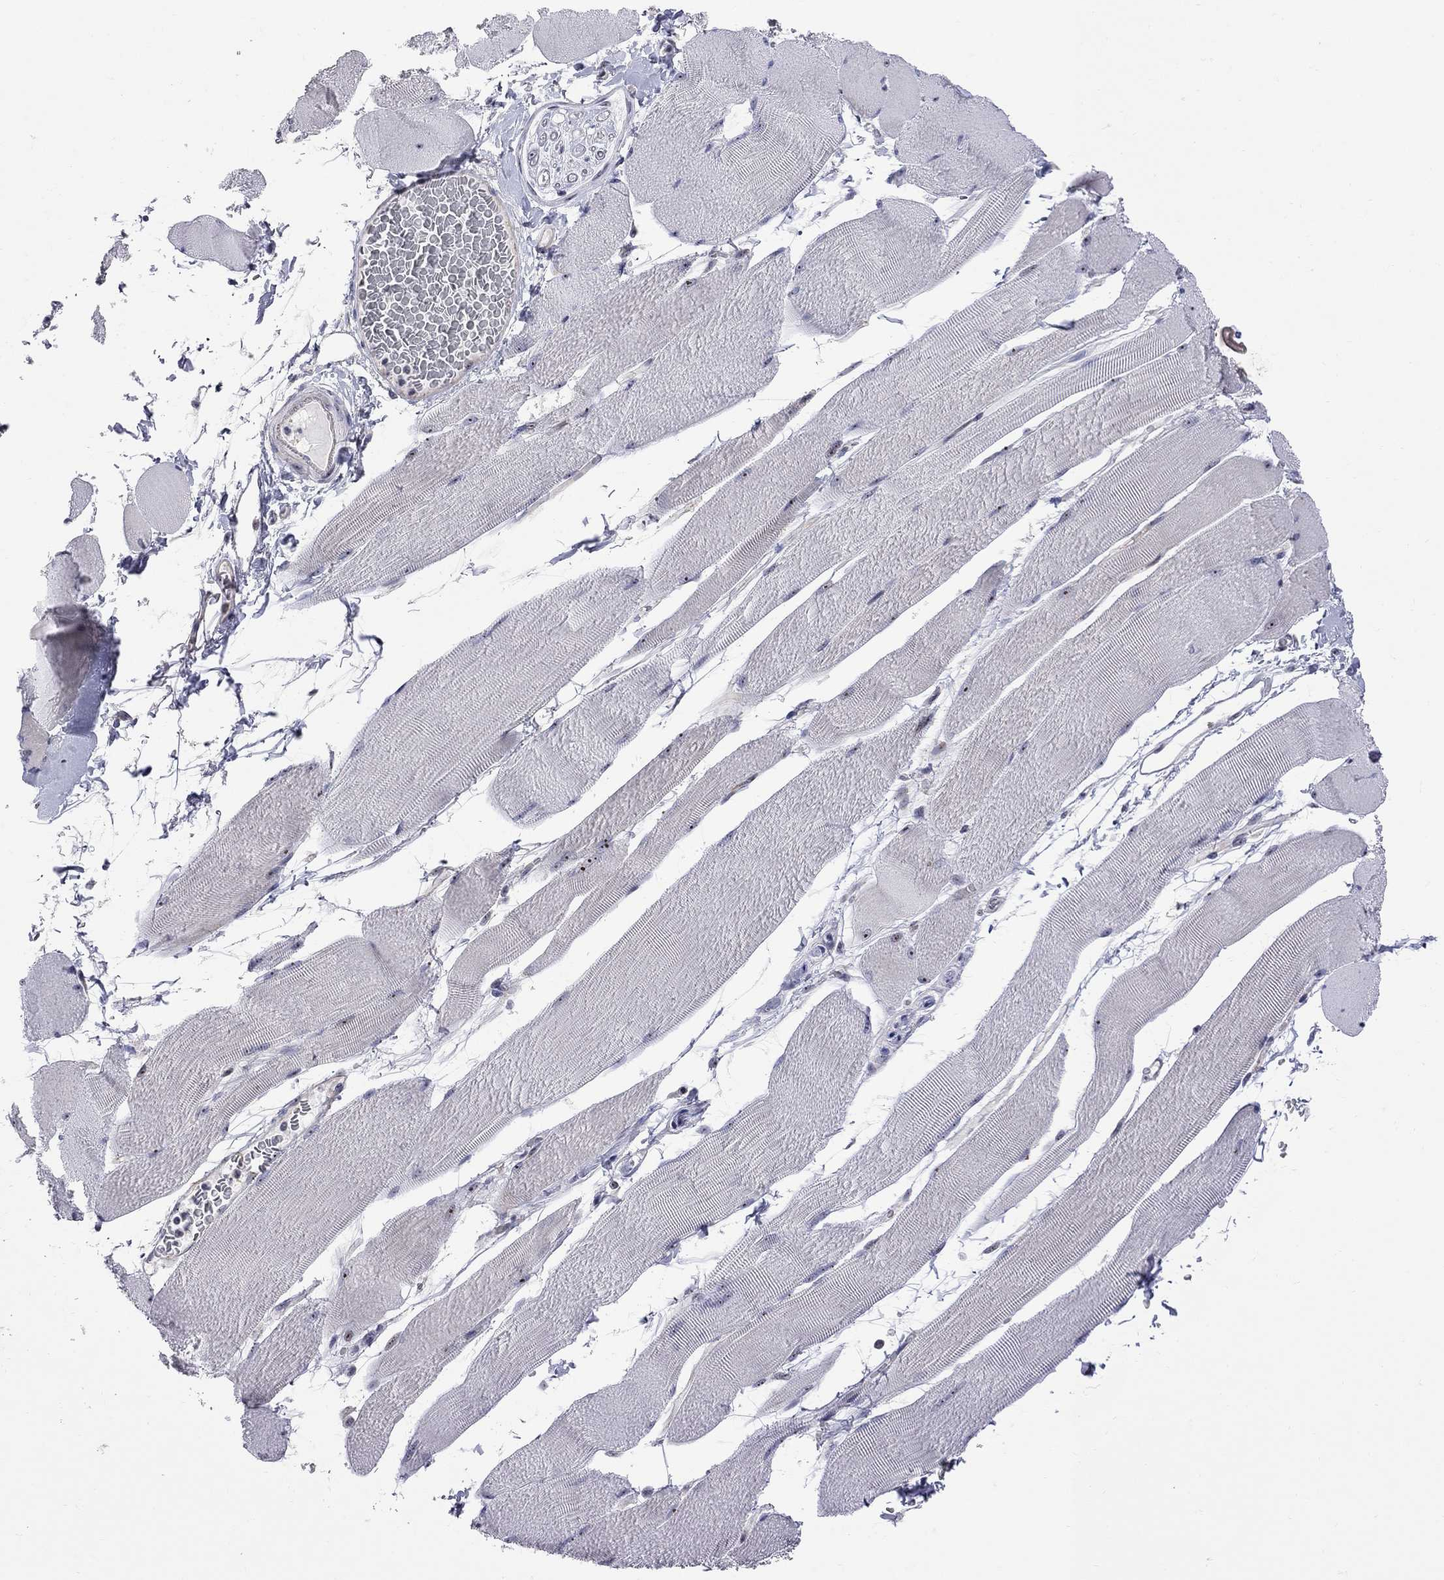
{"staining": {"intensity": "moderate", "quantity": "<25%", "location": "nuclear"}, "tissue": "skeletal muscle", "cell_type": "Myocytes", "image_type": "normal", "snomed": [{"axis": "morphology", "description": "Normal tissue, NOS"}, {"axis": "topography", "description": "Skeletal muscle"}], "caption": "Protein staining shows moderate nuclear expression in approximately <25% of myocytes in normal skeletal muscle.", "gene": "DHX33", "patient": {"sex": "male", "age": 56}}